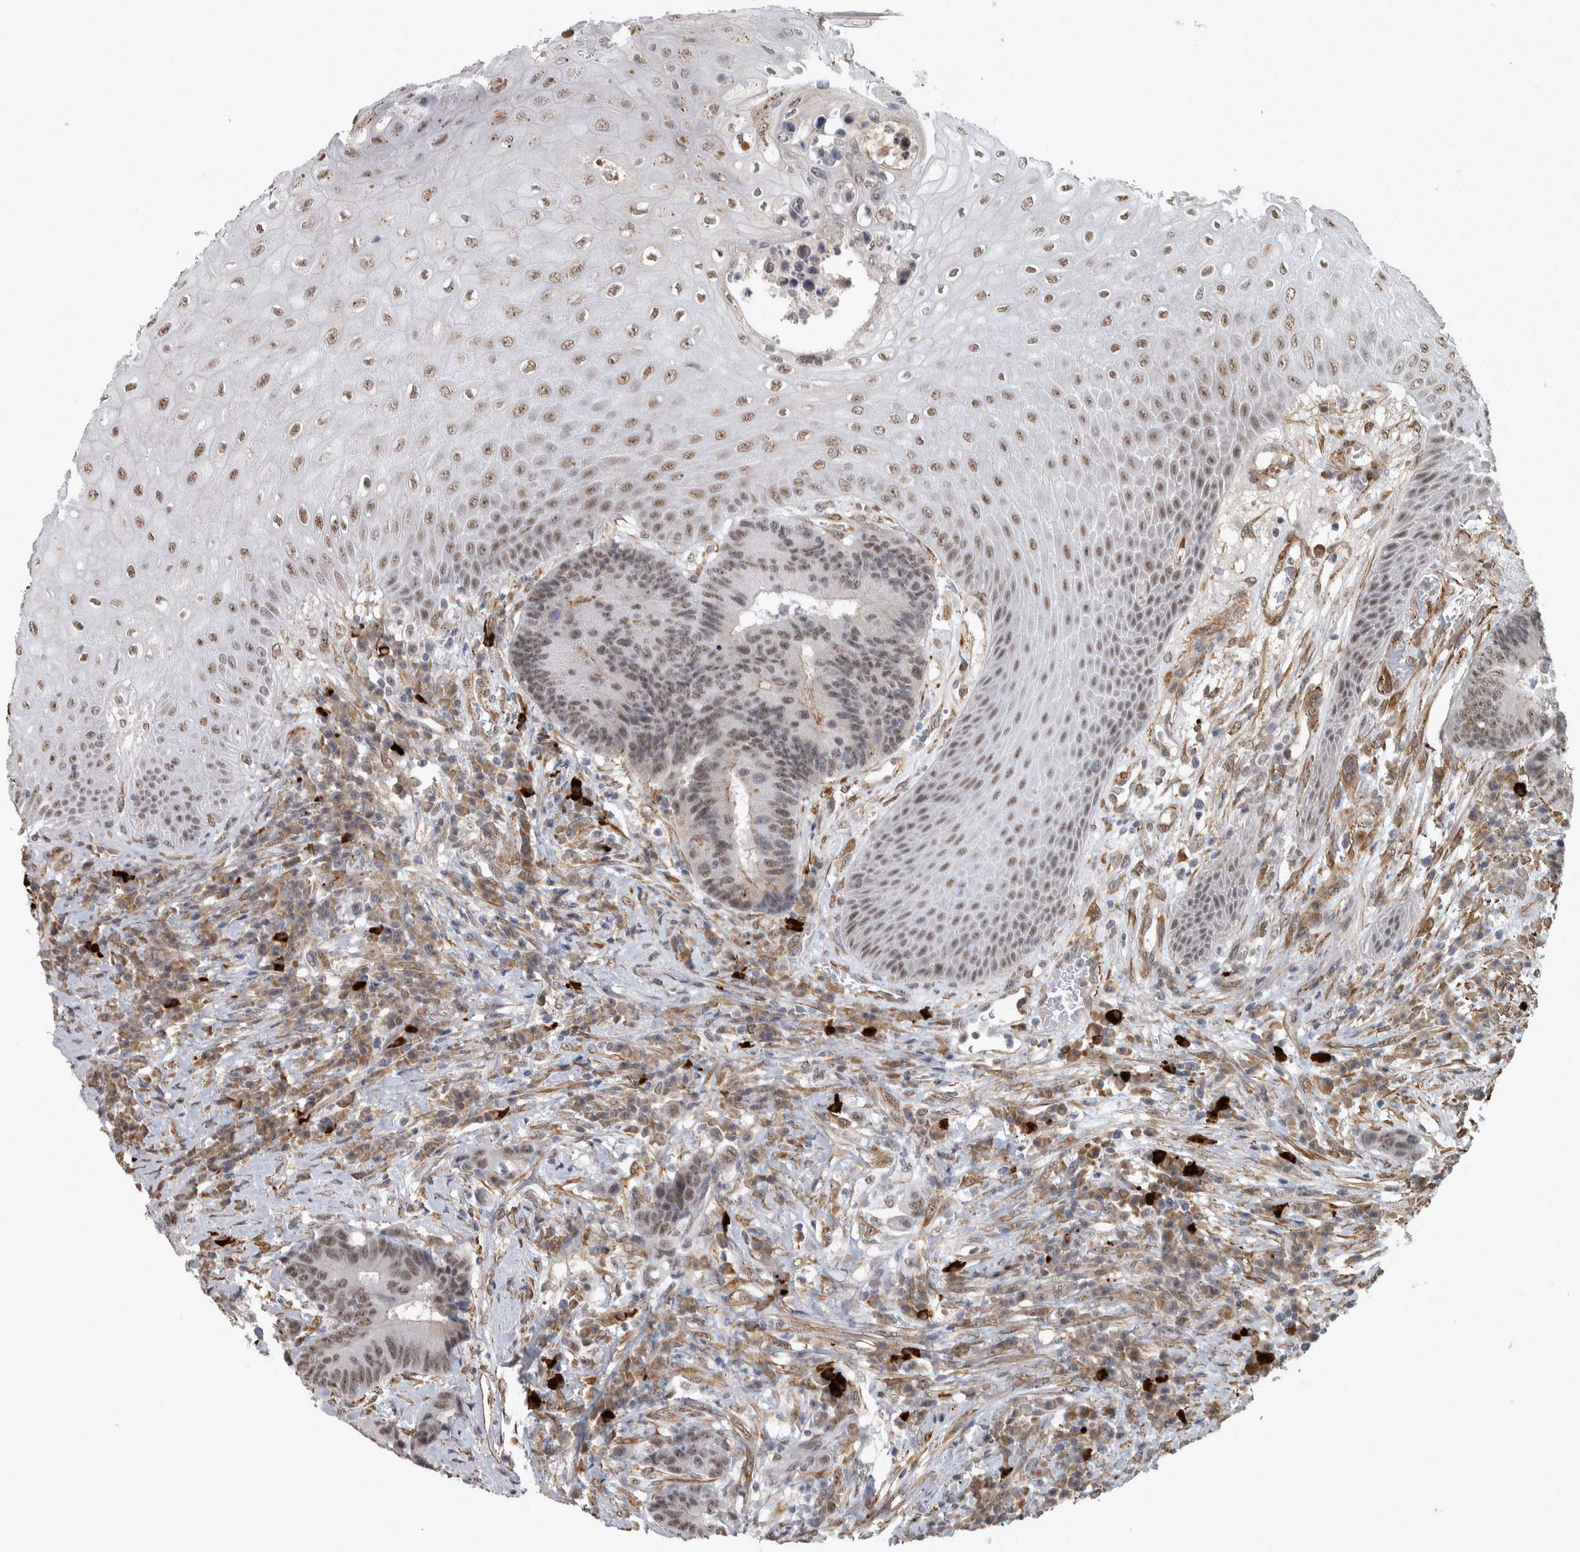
{"staining": {"intensity": "weak", "quantity": ">75%", "location": "nuclear"}, "tissue": "colorectal cancer", "cell_type": "Tumor cells", "image_type": "cancer", "snomed": [{"axis": "morphology", "description": "Adenocarcinoma, NOS"}, {"axis": "topography", "description": "Rectum"}, {"axis": "topography", "description": "Anal"}], "caption": "About >75% of tumor cells in colorectal cancer show weak nuclear protein staining as visualized by brown immunohistochemical staining.", "gene": "DDX42", "patient": {"sex": "female", "age": 89}}